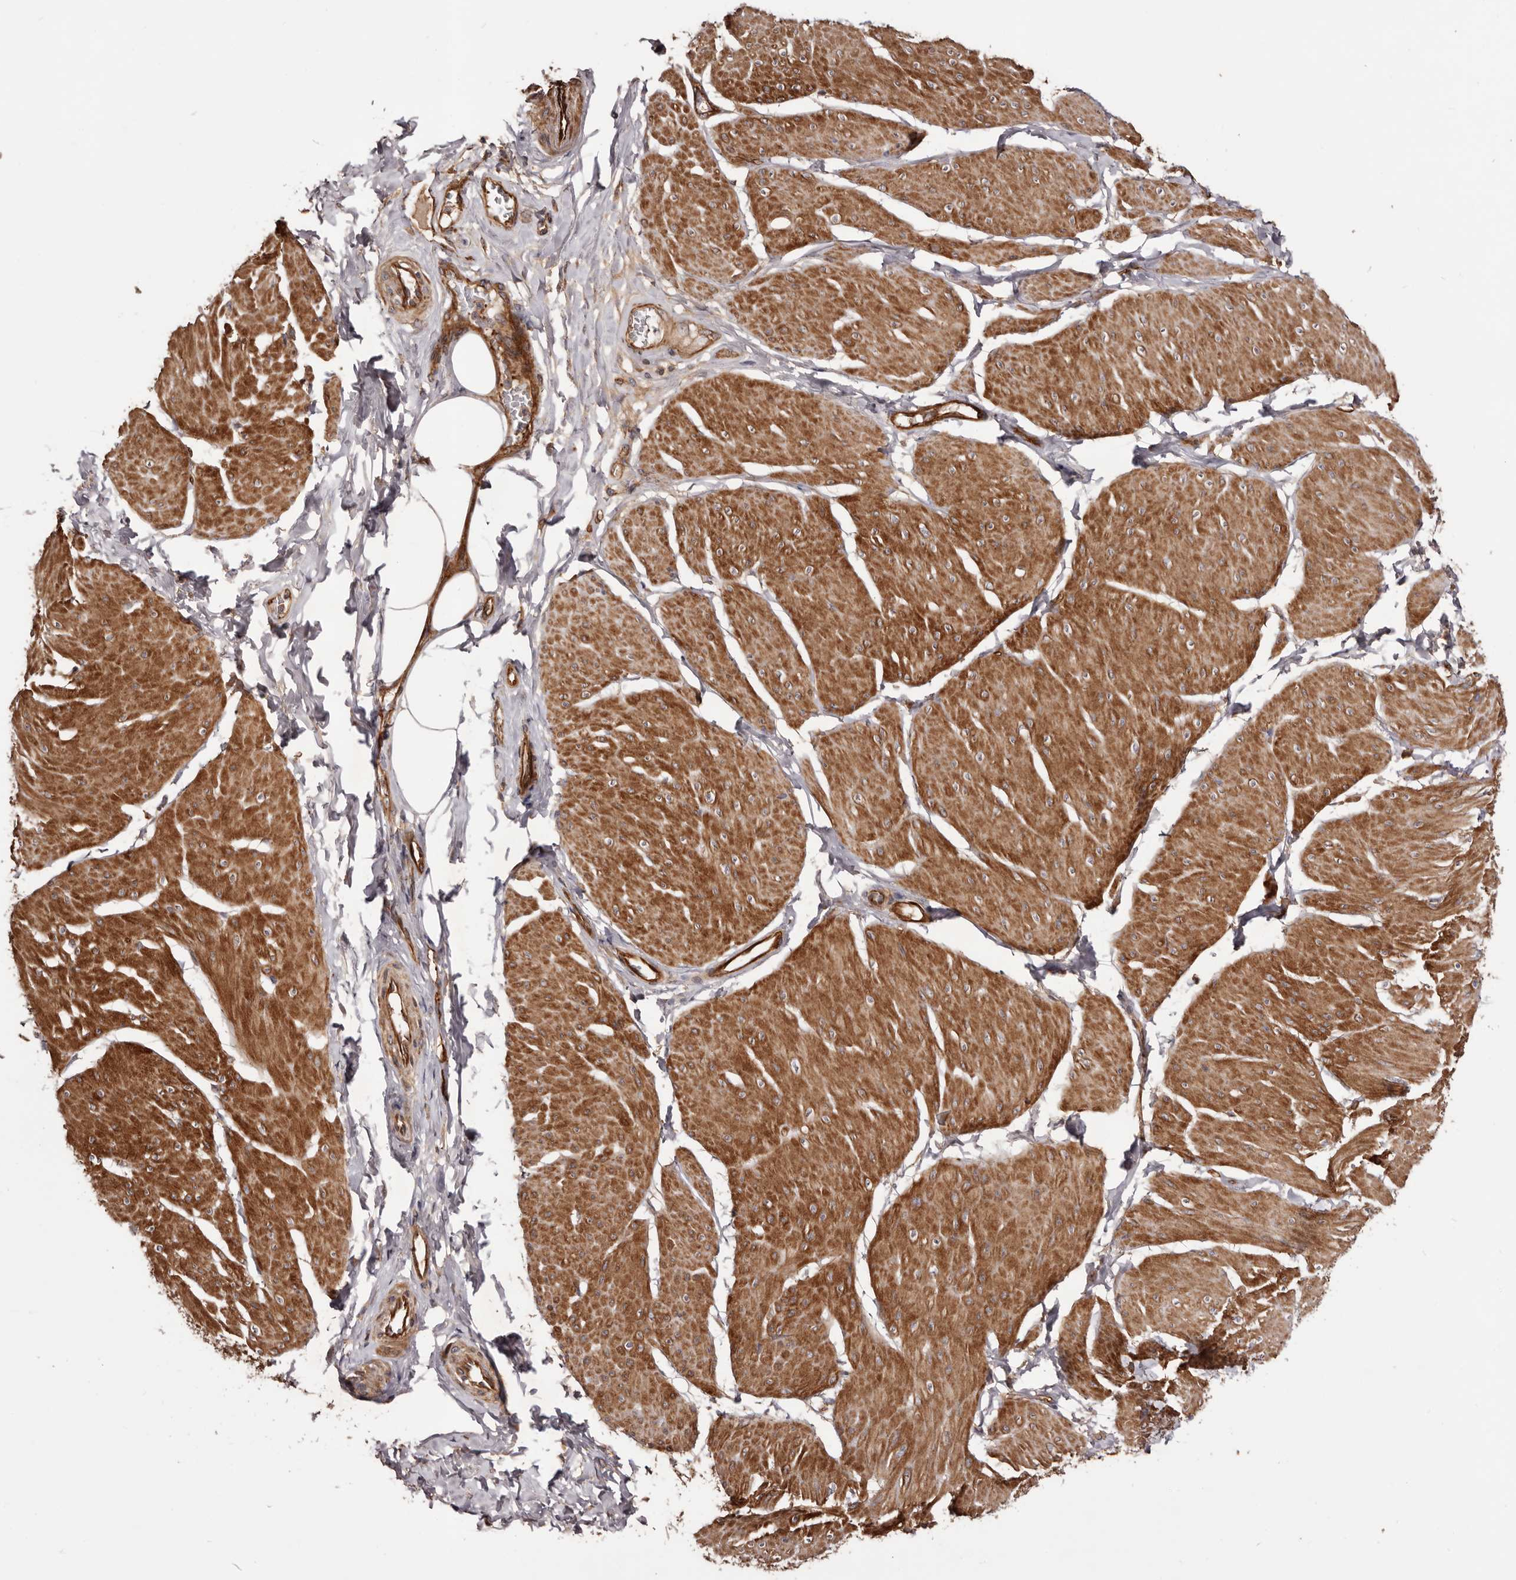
{"staining": {"intensity": "moderate", "quantity": ">75%", "location": "cytoplasmic/membranous"}, "tissue": "smooth muscle", "cell_type": "Smooth muscle cells", "image_type": "normal", "snomed": [{"axis": "morphology", "description": "Urothelial carcinoma, High grade"}, {"axis": "topography", "description": "Urinary bladder"}], "caption": "High-magnification brightfield microscopy of unremarkable smooth muscle stained with DAB (brown) and counterstained with hematoxylin (blue). smooth muscle cells exhibit moderate cytoplasmic/membranous expression is seen in approximately>75% of cells.", "gene": "GTPBP1", "patient": {"sex": "male", "age": 46}}